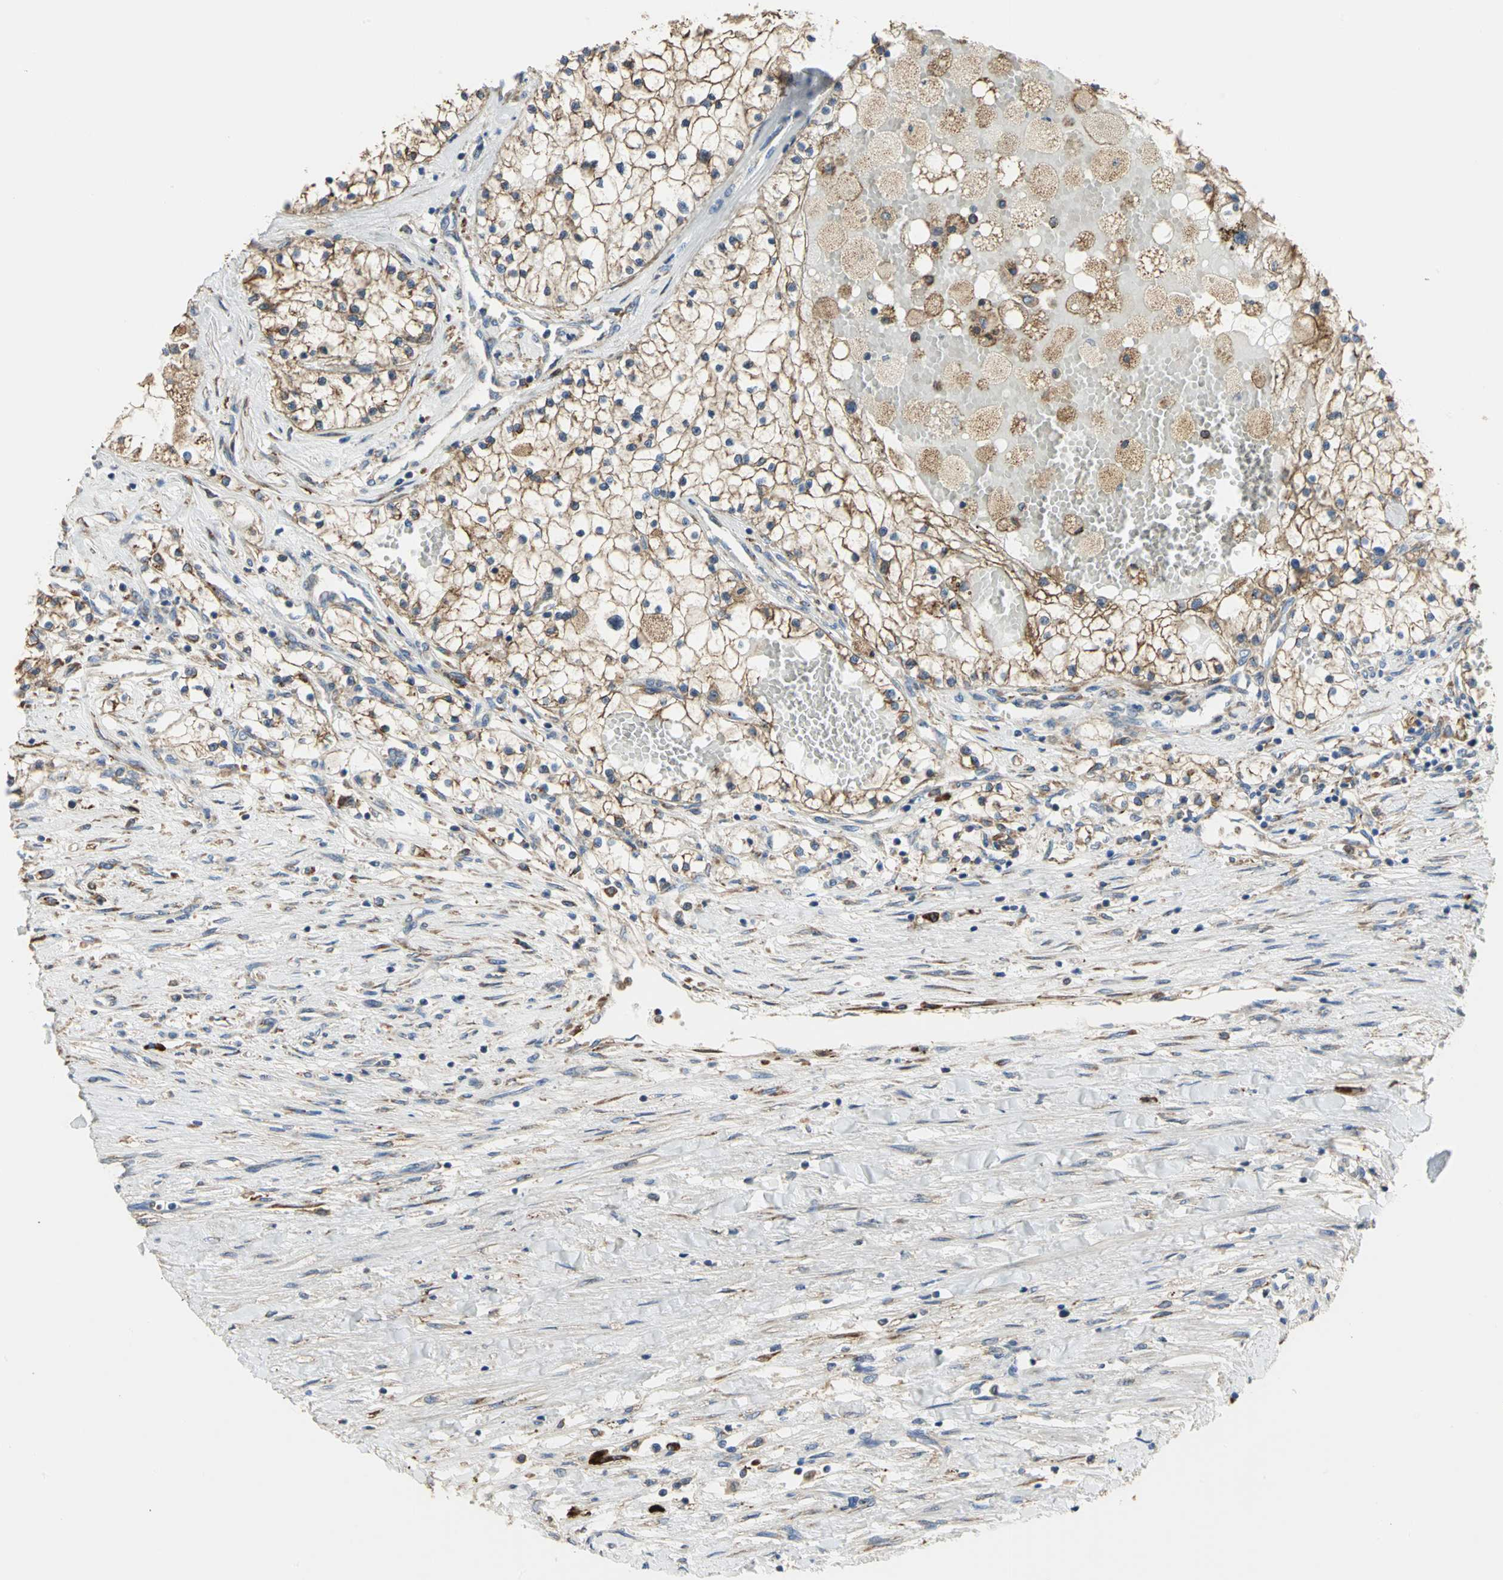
{"staining": {"intensity": "moderate", "quantity": ">75%", "location": "cytoplasmic/membranous"}, "tissue": "renal cancer", "cell_type": "Tumor cells", "image_type": "cancer", "snomed": [{"axis": "morphology", "description": "Adenocarcinoma, NOS"}, {"axis": "topography", "description": "Kidney"}], "caption": "An immunohistochemistry (IHC) micrograph of tumor tissue is shown. Protein staining in brown shows moderate cytoplasmic/membranous positivity in renal adenocarcinoma within tumor cells.", "gene": "SDF2L1", "patient": {"sex": "male", "age": 68}}